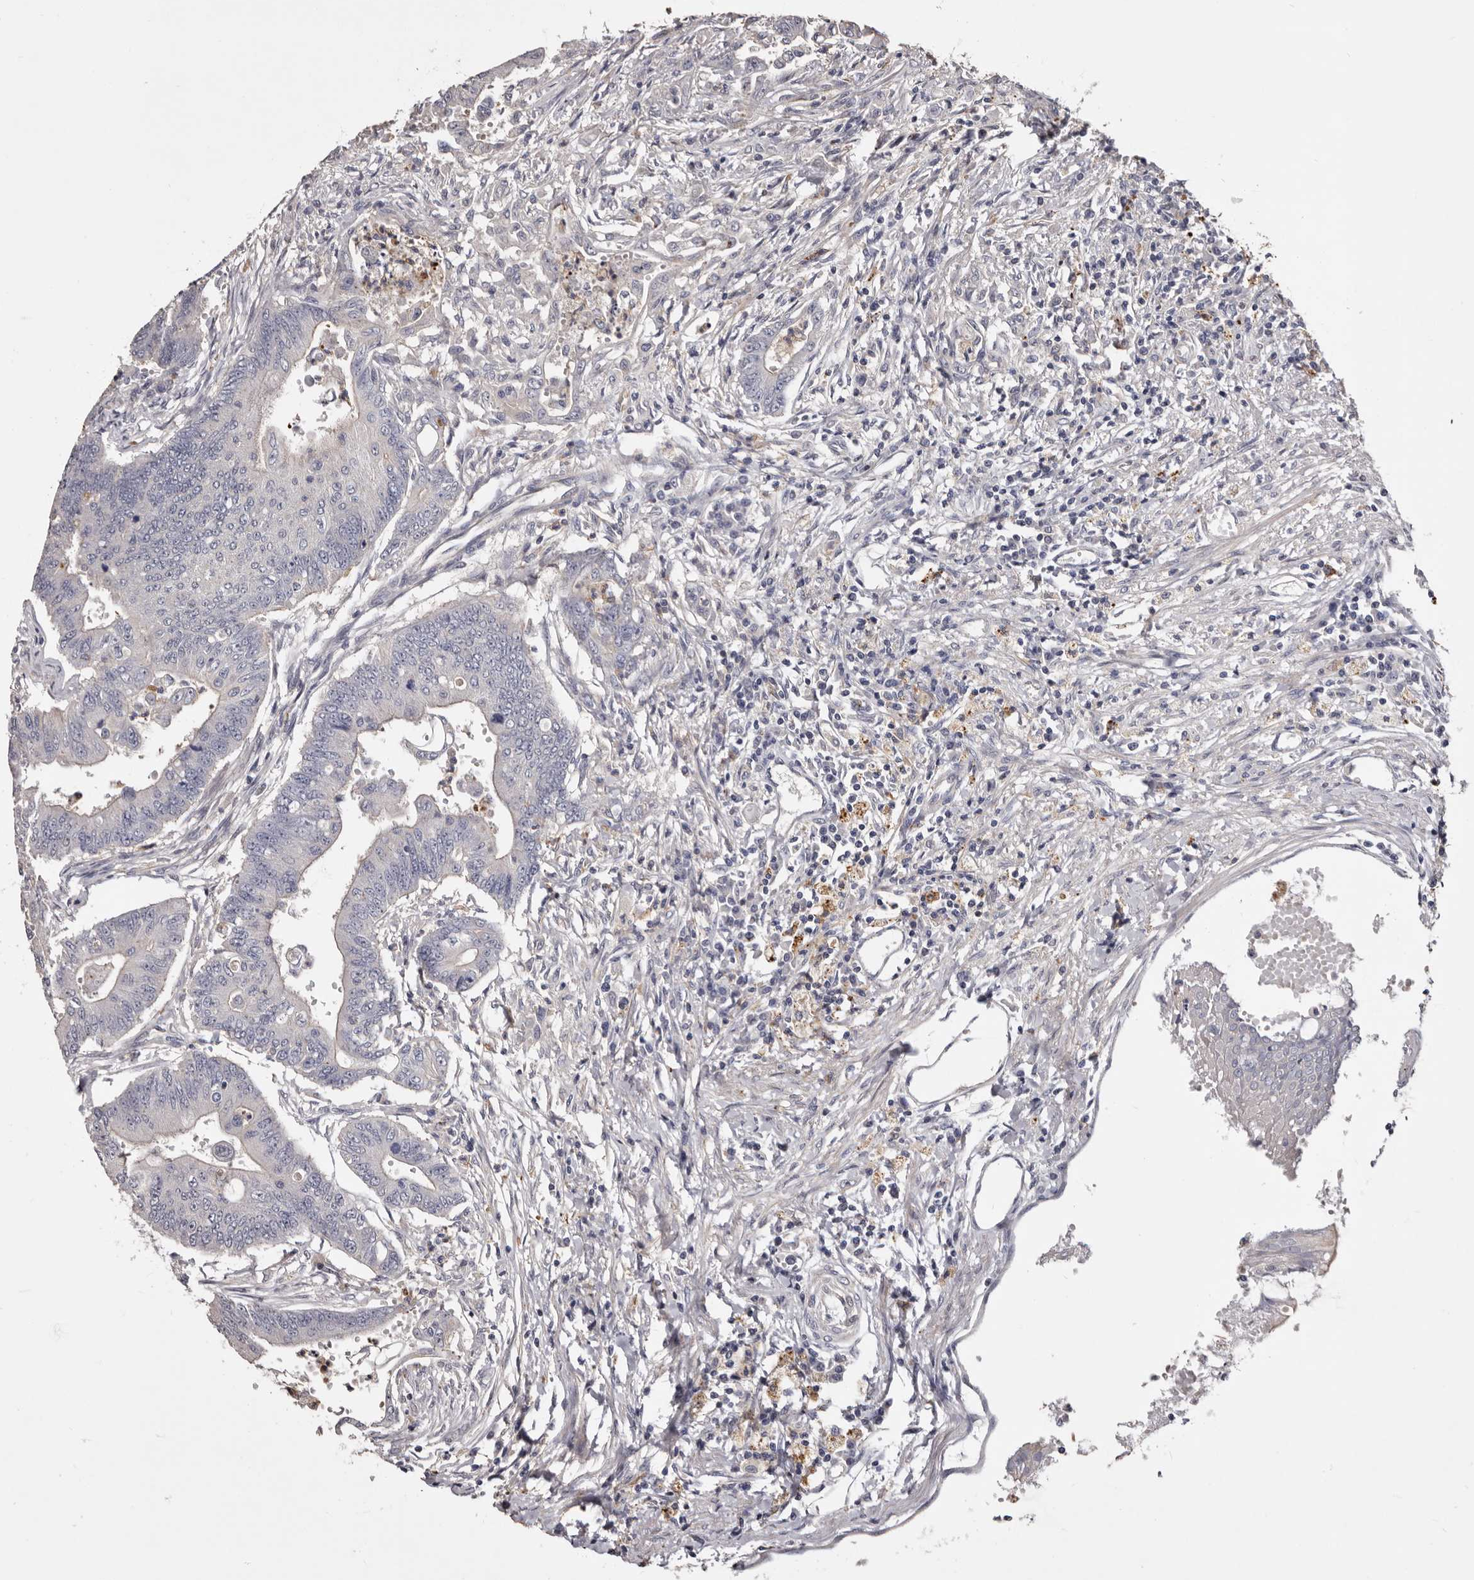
{"staining": {"intensity": "negative", "quantity": "none", "location": "none"}, "tissue": "colorectal cancer", "cell_type": "Tumor cells", "image_type": "cancer", "snomed": [{"axis": "morphology", "description": "Adenoma, NOS"}, {"axis": "morphology", "description": "Adenocarcinoma, NOS"}, {"axis": "topography", "description": "Colon"}], "caption": "Colorectal adenocarcinoma stained for a protein using immunohistochemistry demonstrates no positivity tumor cells.", "gene": "SLC10A4", "patient": {"sex": "male", "age": 79}}